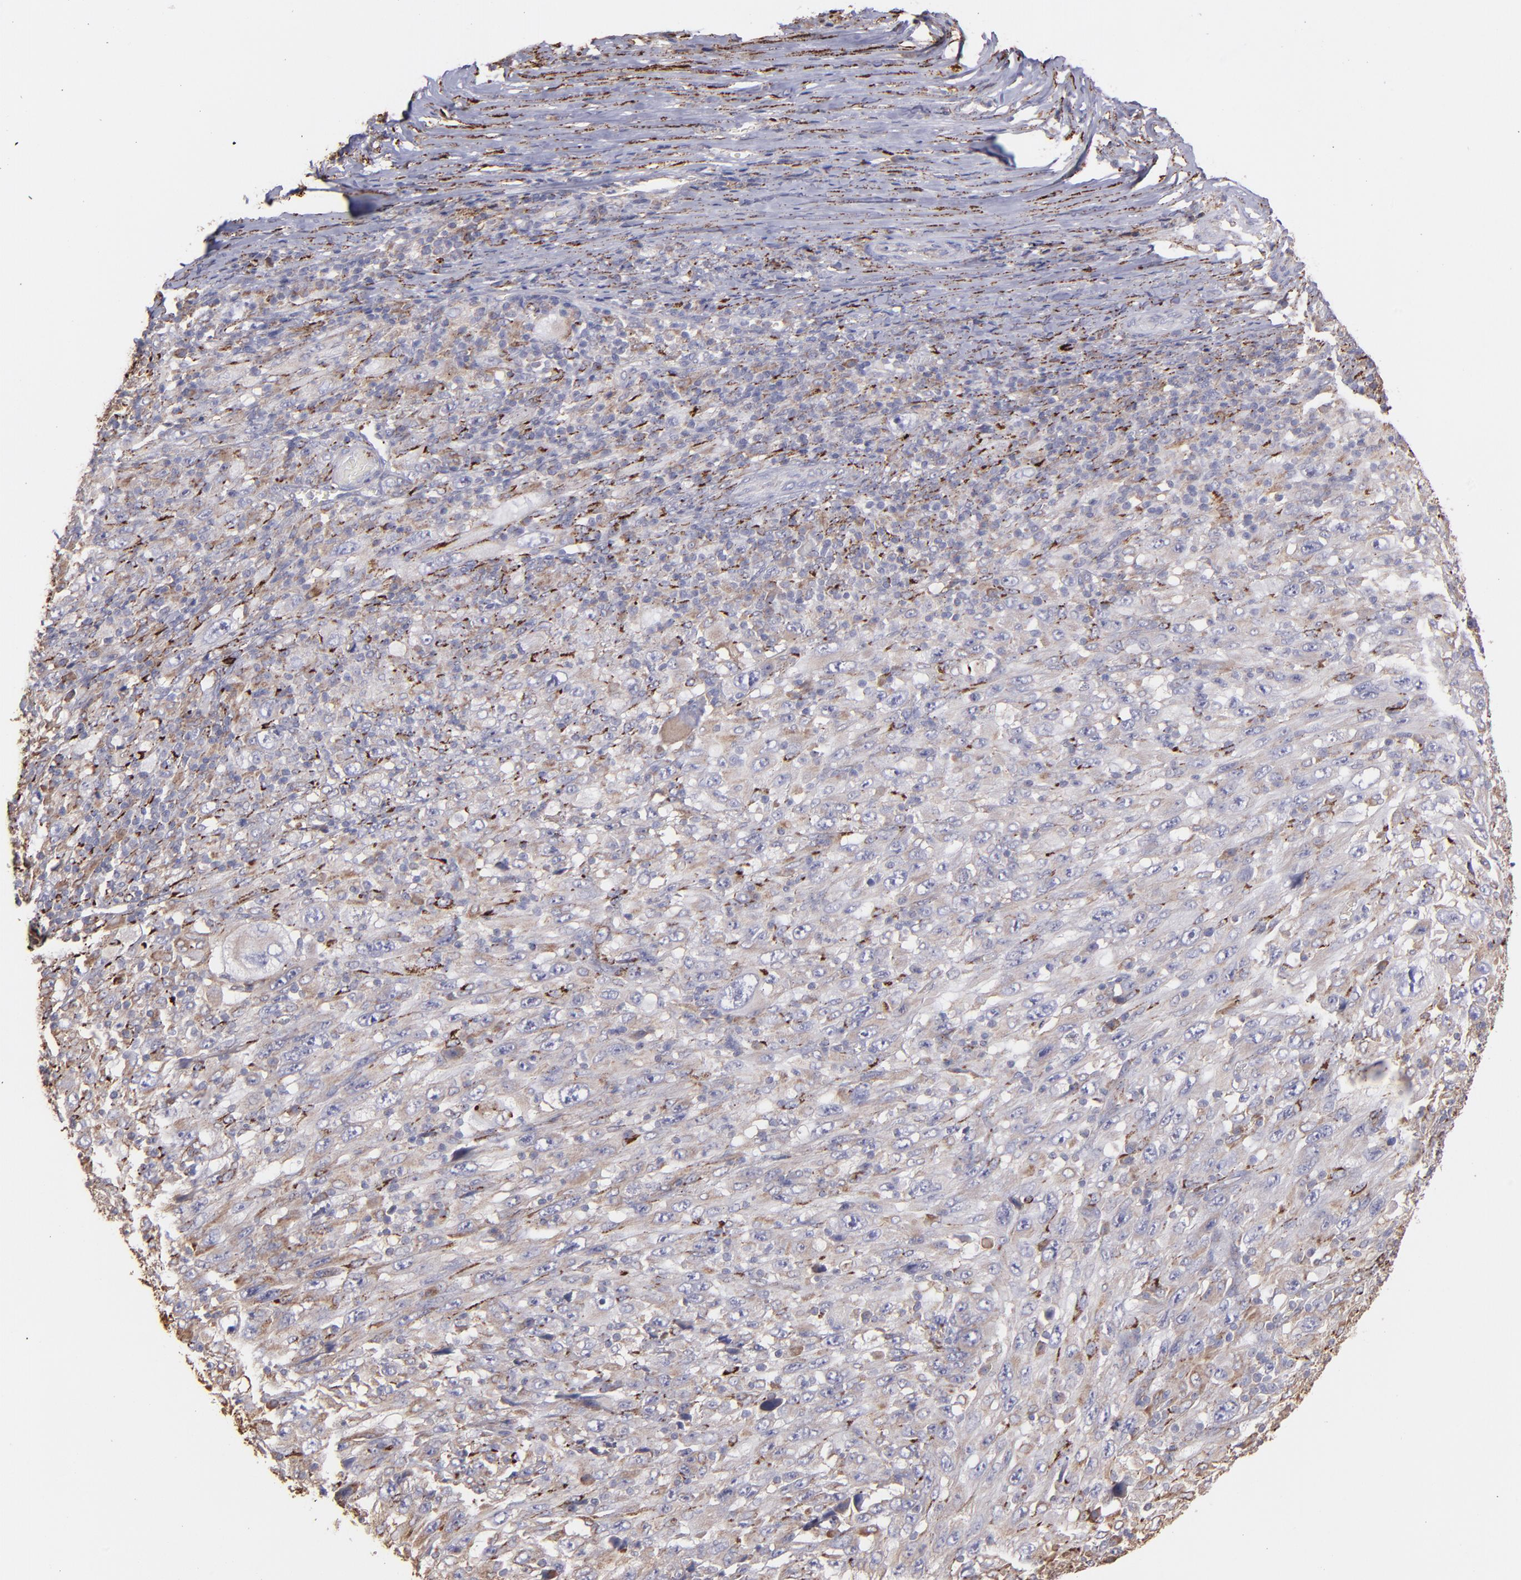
{"staining": {"intensity": "weak", "quantity": ">75%", "location": "cytoplasmic/membranous"}, "tissue": "melanoma", "cell_type": "Tumor cells", "image_type": "cancer", "snomed": [{"axis": "morphology", "description": "Malignant melanoma, Metastatic site"}, {"axis": "topography", "description": "Skin"}], "caption": "High-magnification brightfield microscopy of melanoma stained with DAB (3,3'-diaminobenzidine) (brown) and counterstained with hematoxylin (blue). tumor cells exhibit weak cytoplasmic/membranous positivity is seen in approximately>75% of cells. (Stains: DAB (3,3'-diaminobenzidine) in brown, nuclei in blue, Microscopy: brightfield microscopy at high magnification).", "gene": "MAOB", "patient": {"sex": "female", "age": 56}}